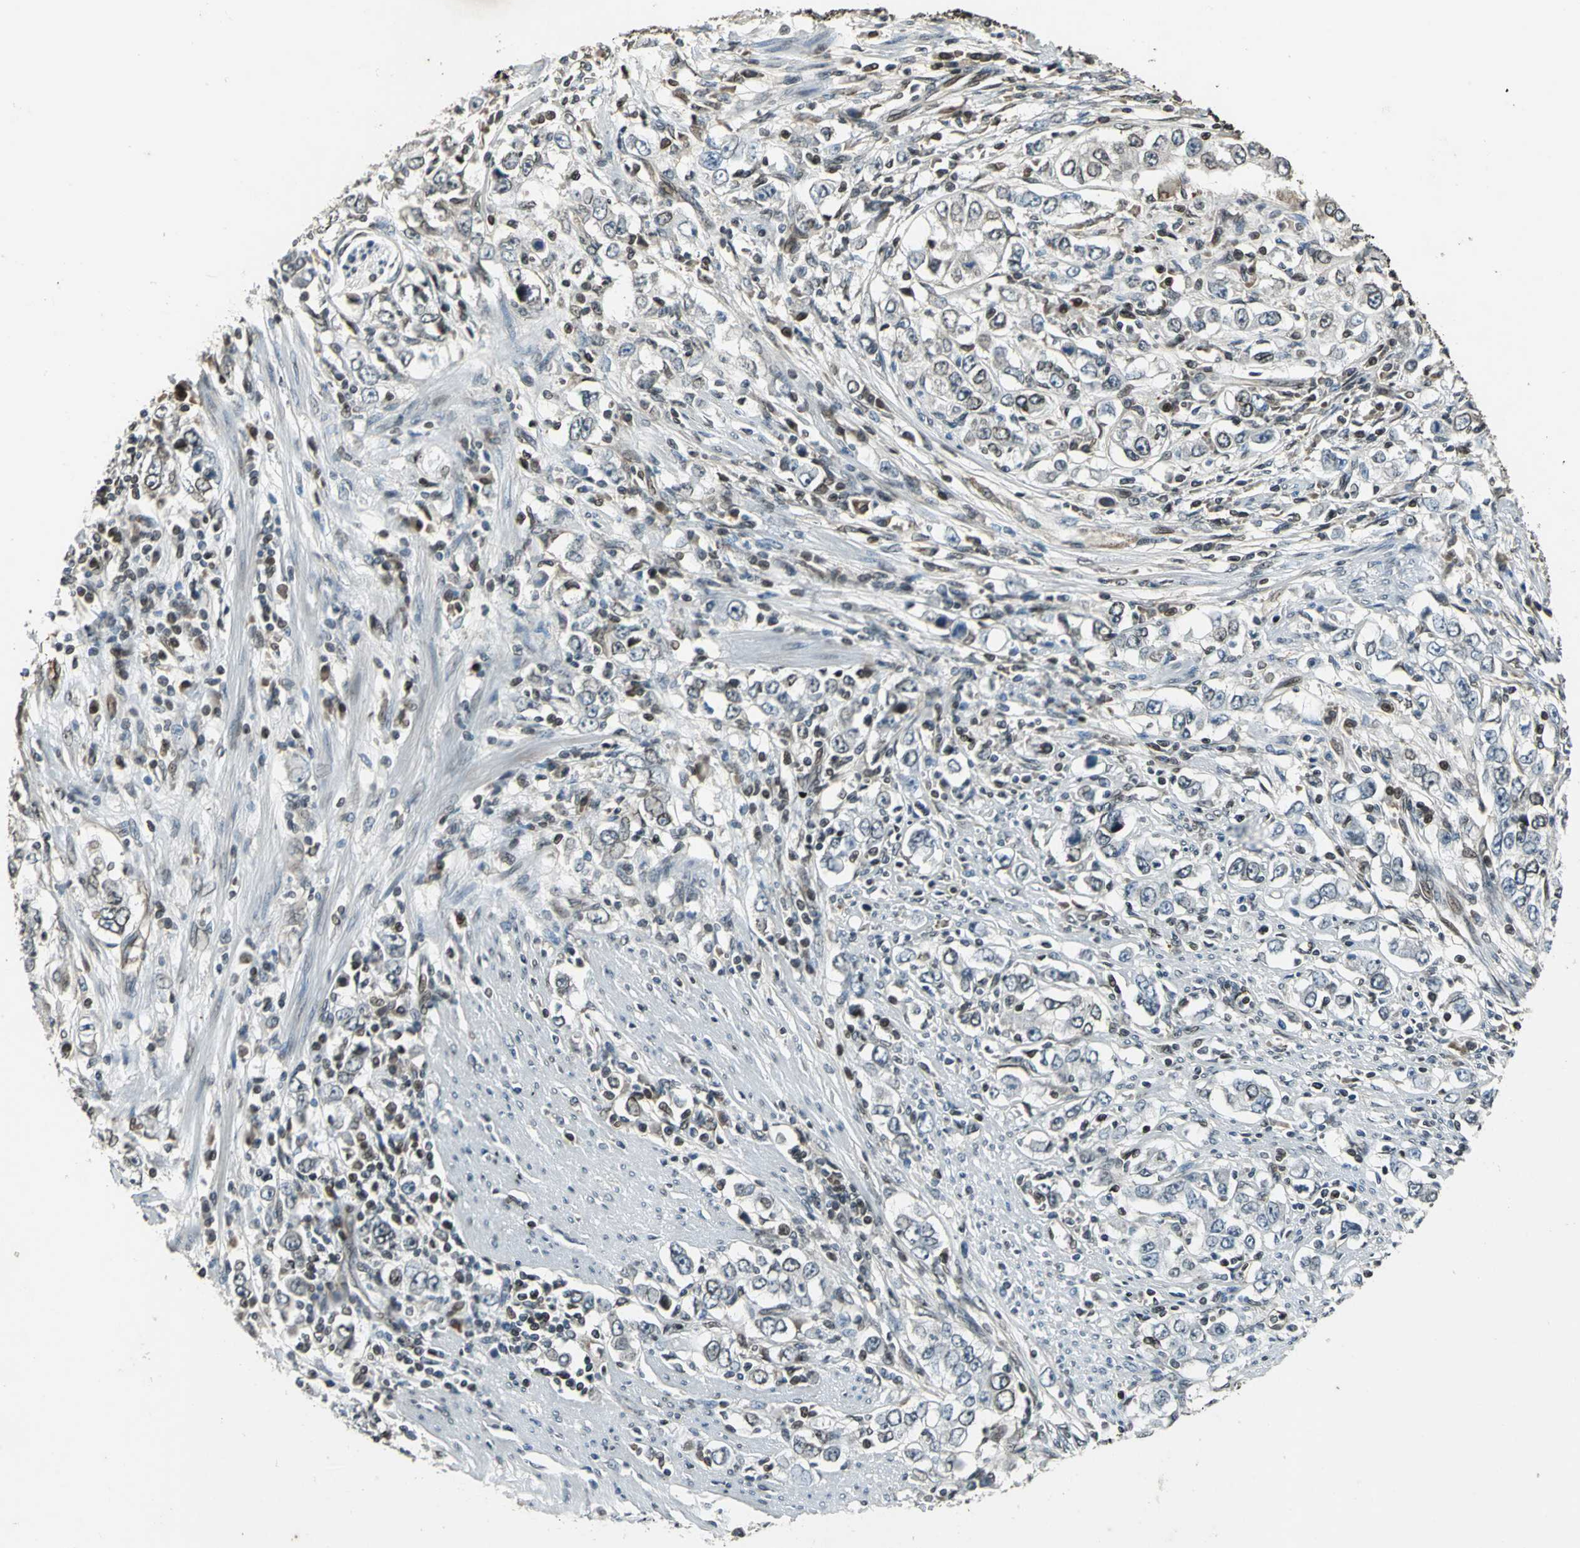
{"staining": {"intensity": "weak", "quantity": "<25%", "location": "cytoplasmic/membranous,nuclear"}, "tissue": "stomach cancer", "cell_type": "Tumor cells", "image_type": "cancer", "snomed": [{"axis": "morphology", "description": "Adenocarcinoma, NOS"}, {"axis": "topography", "description": "Stomach, lower"}], "caption": "This is an immunohistochemistry (IHC) histopathology image of human stomach cancer. There is no expression in tumor cells.", "gene": "BRIP1", "patient": {"sex": "female", "age": 72}}